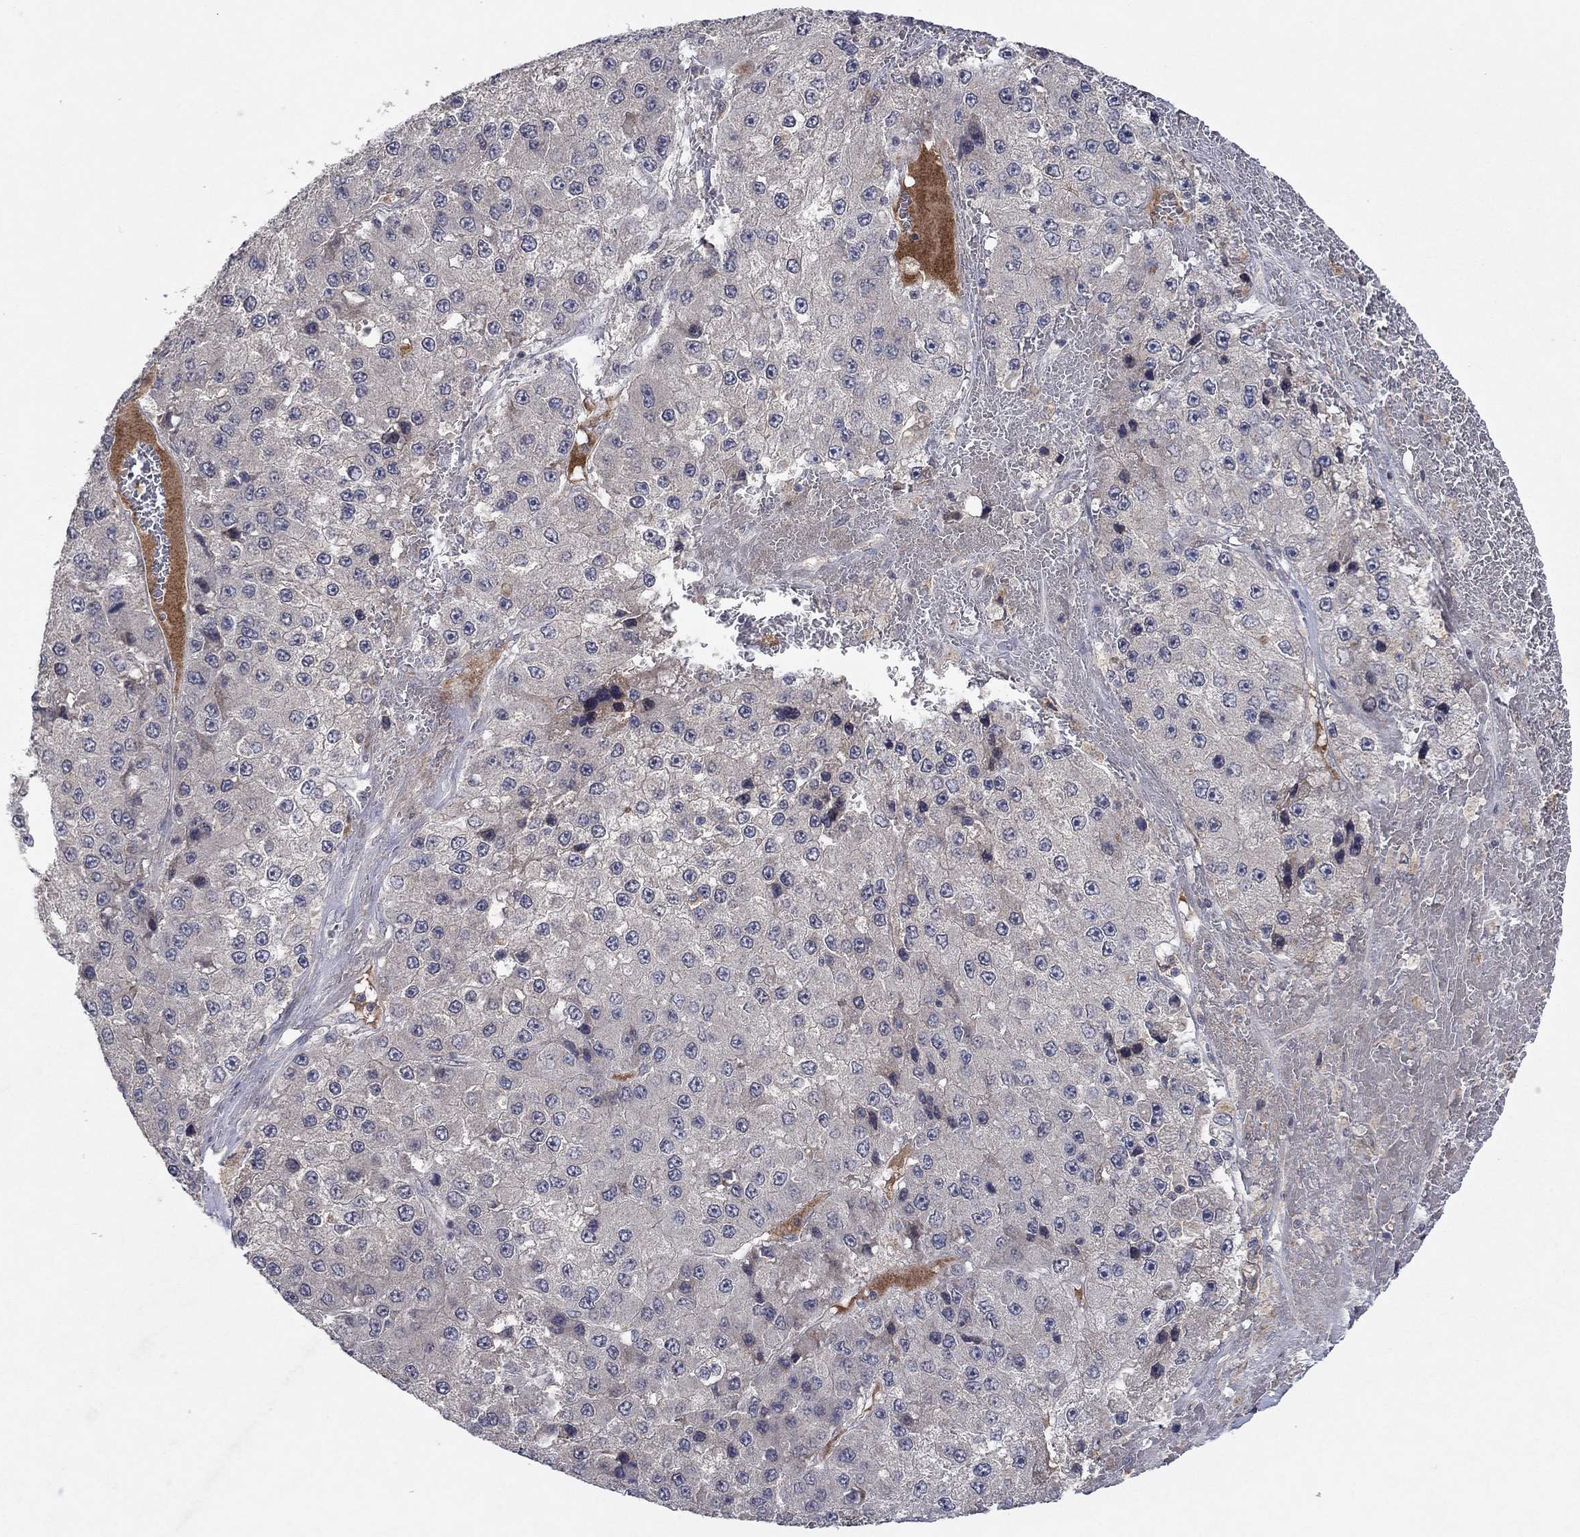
{"staining": {"intensity": "negative", "quantity": "none", "location": "none"}, "tissue": "liver cancer", "cell_type": "Tumor cells", "image_type": "cancer", "snomed": [{"axis": "morphology", "description": "Carcinoma, Hepatocellular, NOS"}, {"axis": "topography", "description": "Liver"}], "caption": "Protein analysis of liver cancer (hepatocellular carcinoma) shows no significant expression in tumor cells.", "gene": "IL4", "patient": {"sex": "female", "age": 73}}